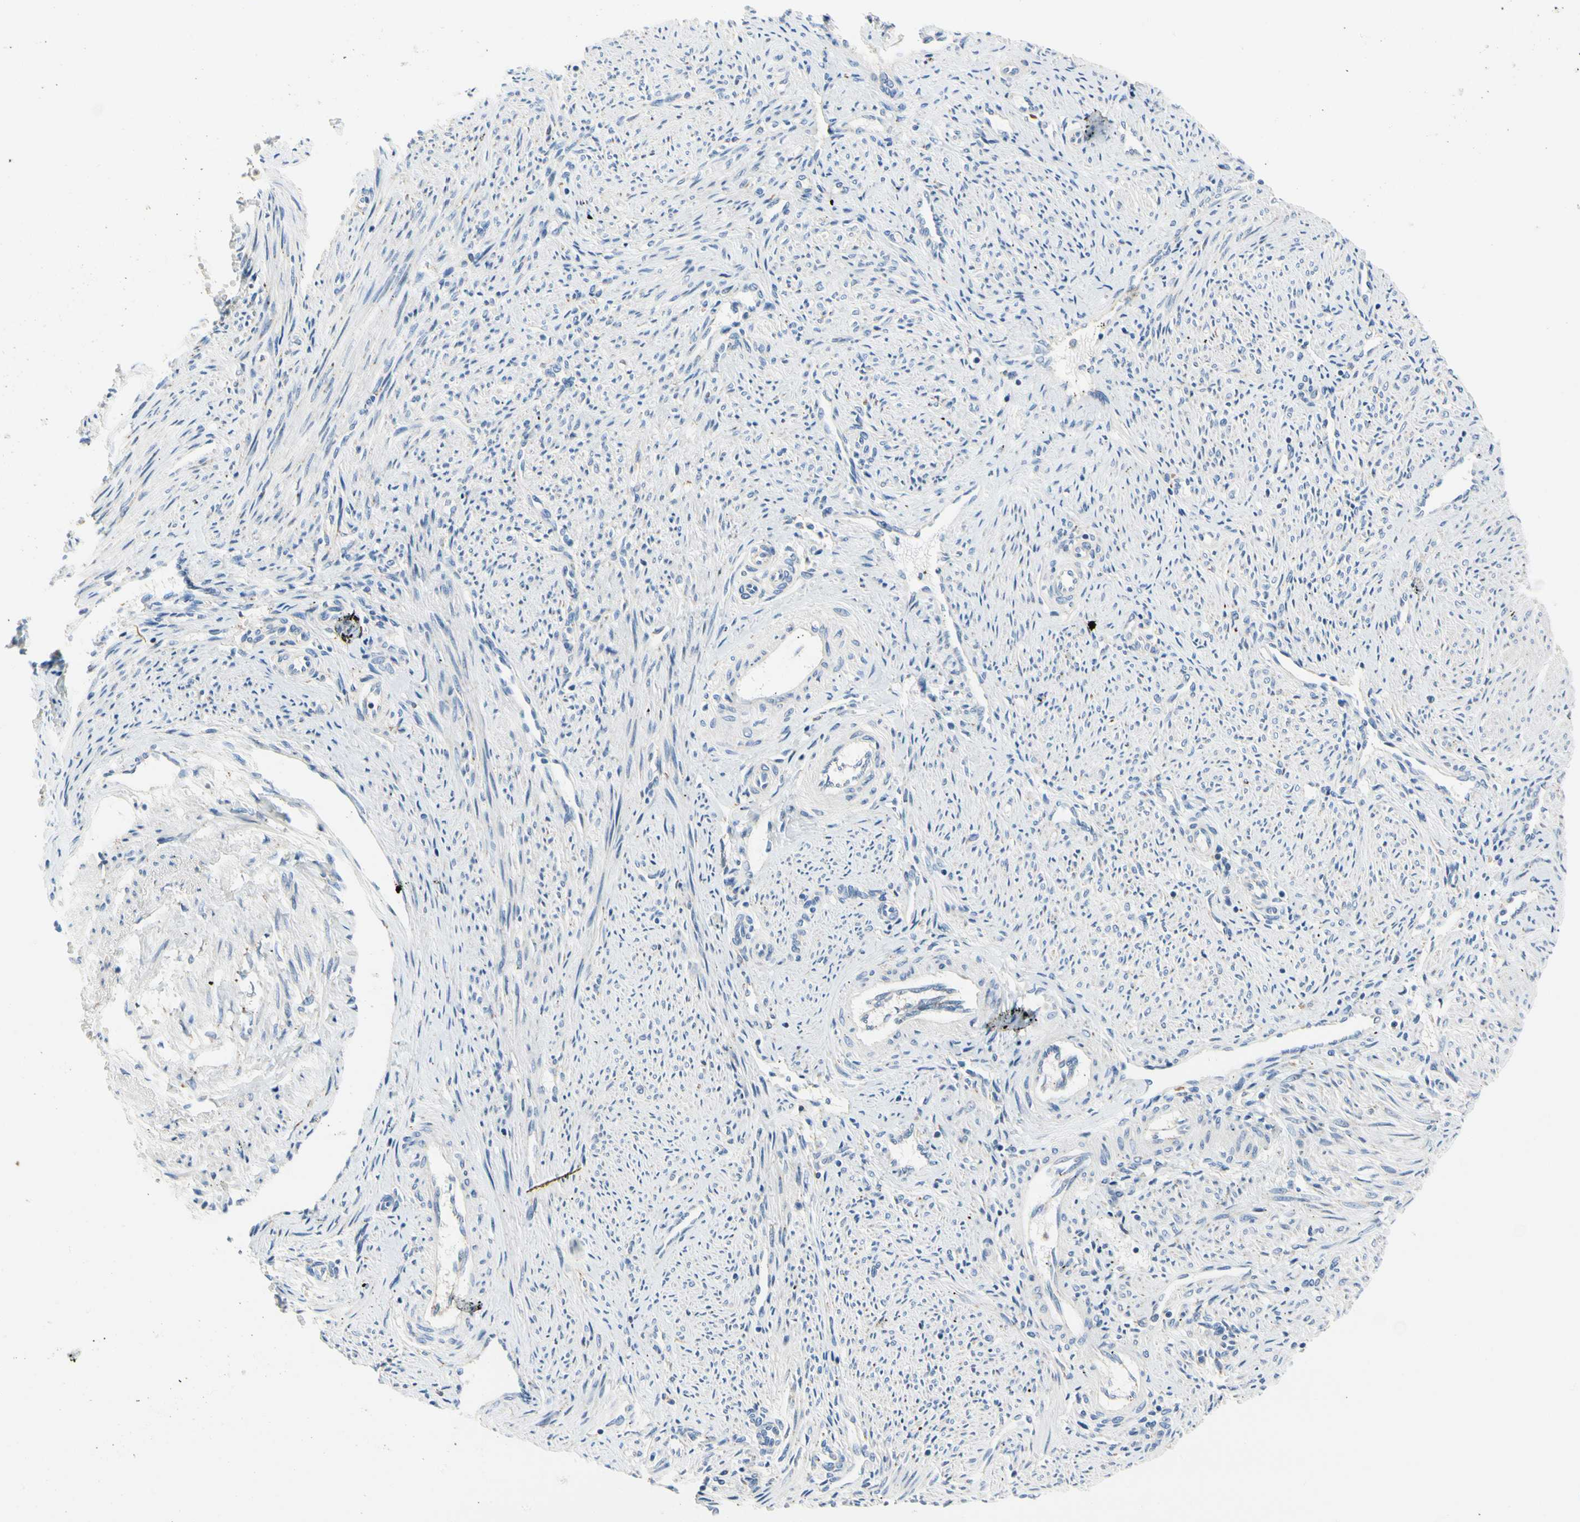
{"staining": {"intensity": "negative", "quantity": "none", "location": "none"}, "tissue": "endometrium", "cell_type": "Cells in endometrial stroma", "image_type": "normal", "snomed": [{"axis": "morphology", "description": "Normal tissue, NOS"}, {"axis": "topography", "description": "Endometrium"}], "caption": "Endometrium stained for a protein using immunohistochemistry (IHC) exhibits no positivity cells in endometrial stroma.", "gene": "STXBP1", "patient": {"sex": "female", "age": 42}}